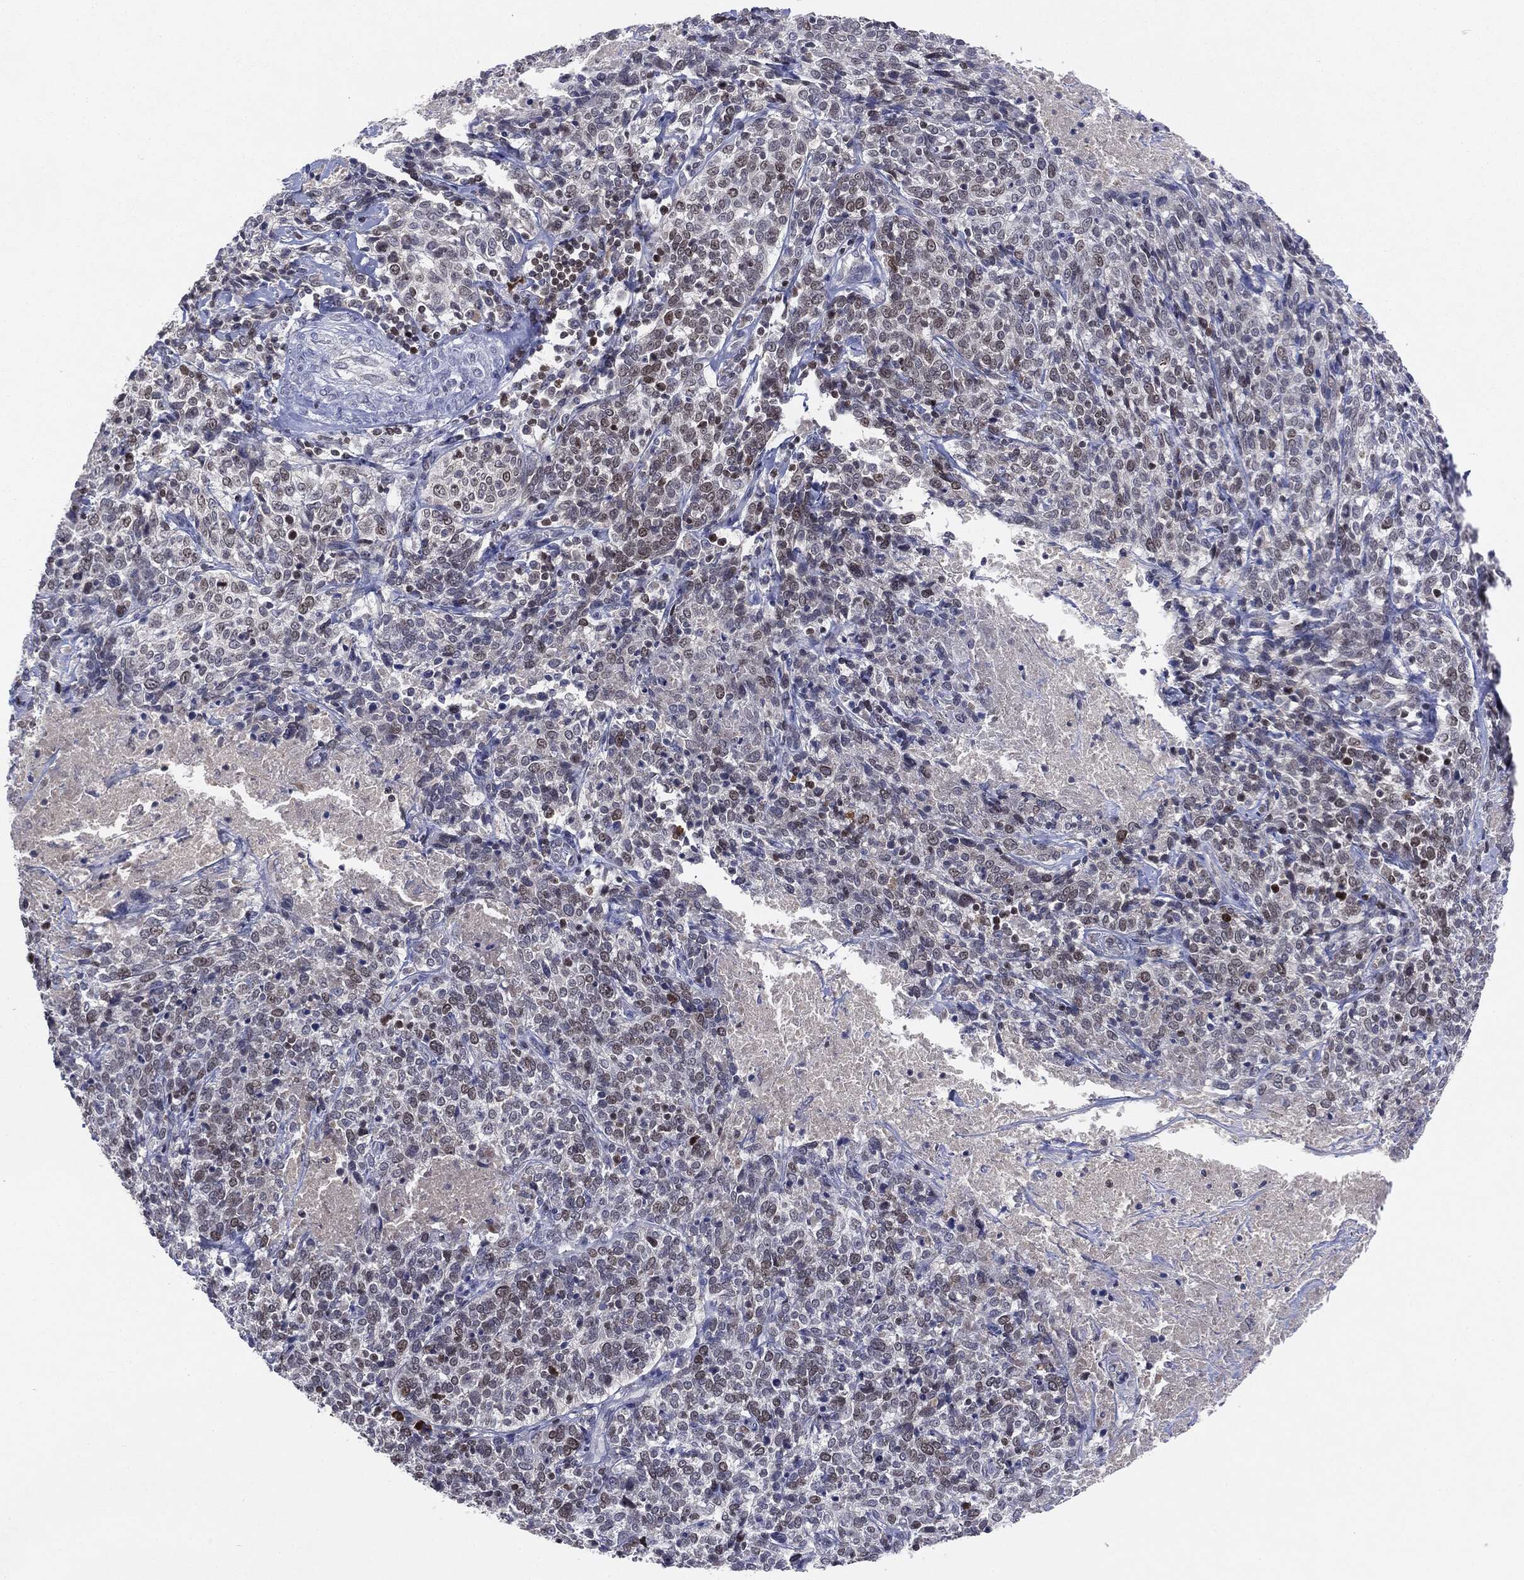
{"staining": {"intensity": "negative", "quantity": "none", "location": "none"}, "tissue": "cervical cancer", "cell_type": "Tumor cells", "image_type": "cancer", "snomed": [{"axis": "morphology", "description": "Squamous cell carcinoma, NOS"}, {"axis": "topography", "description": "Cervix"}], "caption": "An IHC micrograph of cervical squamous cell carcinoma is shown. There is no staining in tumor cells of cervical squamous cell carcinoma.", "gene": "KIF2C", "patient": {"sex": "female", "age": 46}}